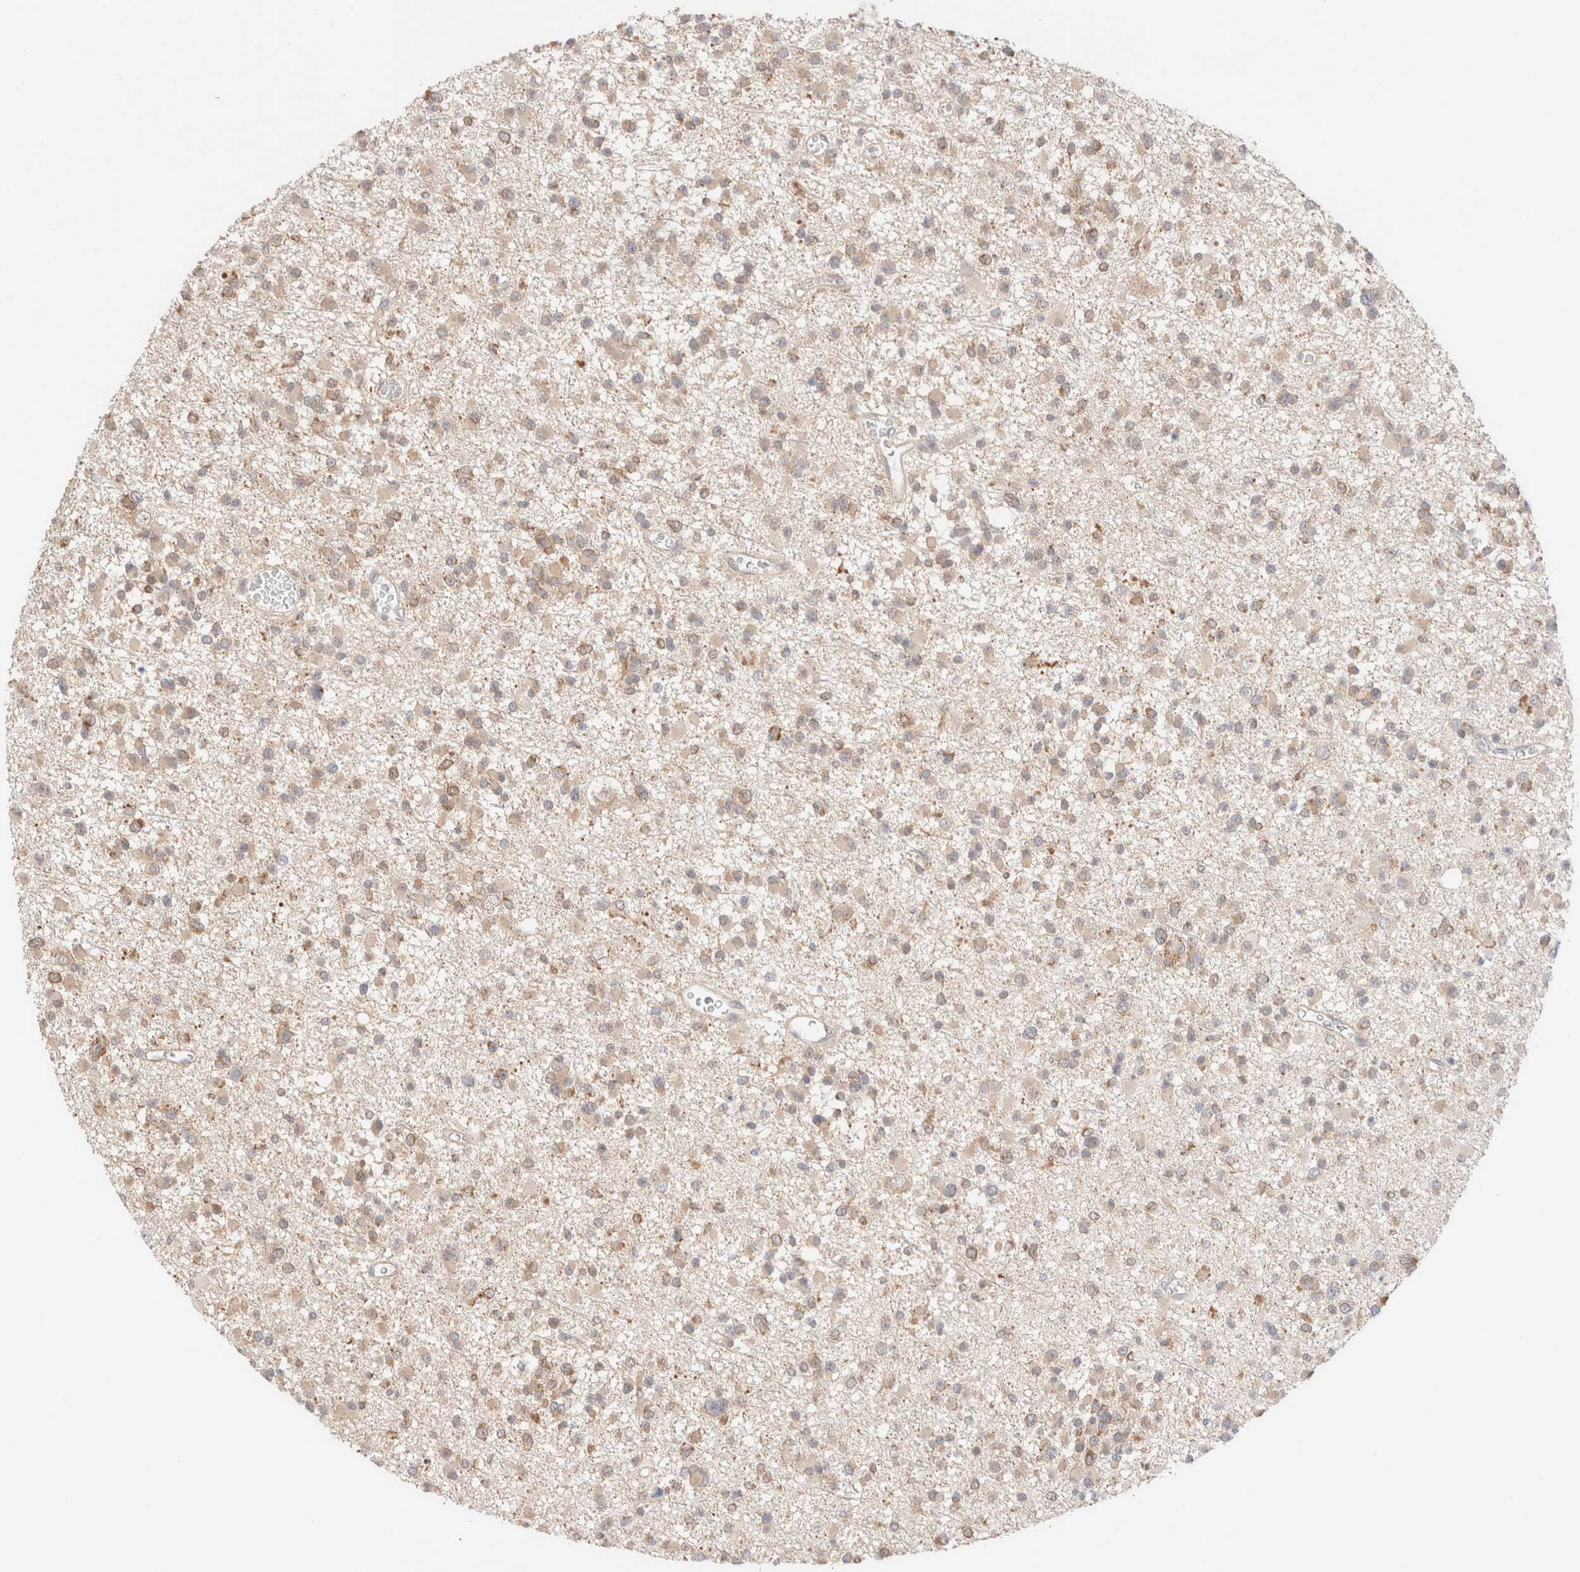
{"staining": {"intensity": "weak", "quantity": "25%-75%", "location": "cytoplasmic/membranous"}, "tissue": "glioma", "cell_type": "Tumor cells", "image_type": "cancer", "snomed": [{"axis": "morphology", "description": "Glioma, malignant, Low grade"}, {"axis": "topography", "description": "Brain"}], "caption": "Immunohistochemical staining of malignant low-grade glioma reveals low levels of weak cytoplasmic/membranous expression in approximately 25%-75% of tumor cells.", "gene": "XKR4", "patient": {"sex": "female", "age": 22}}